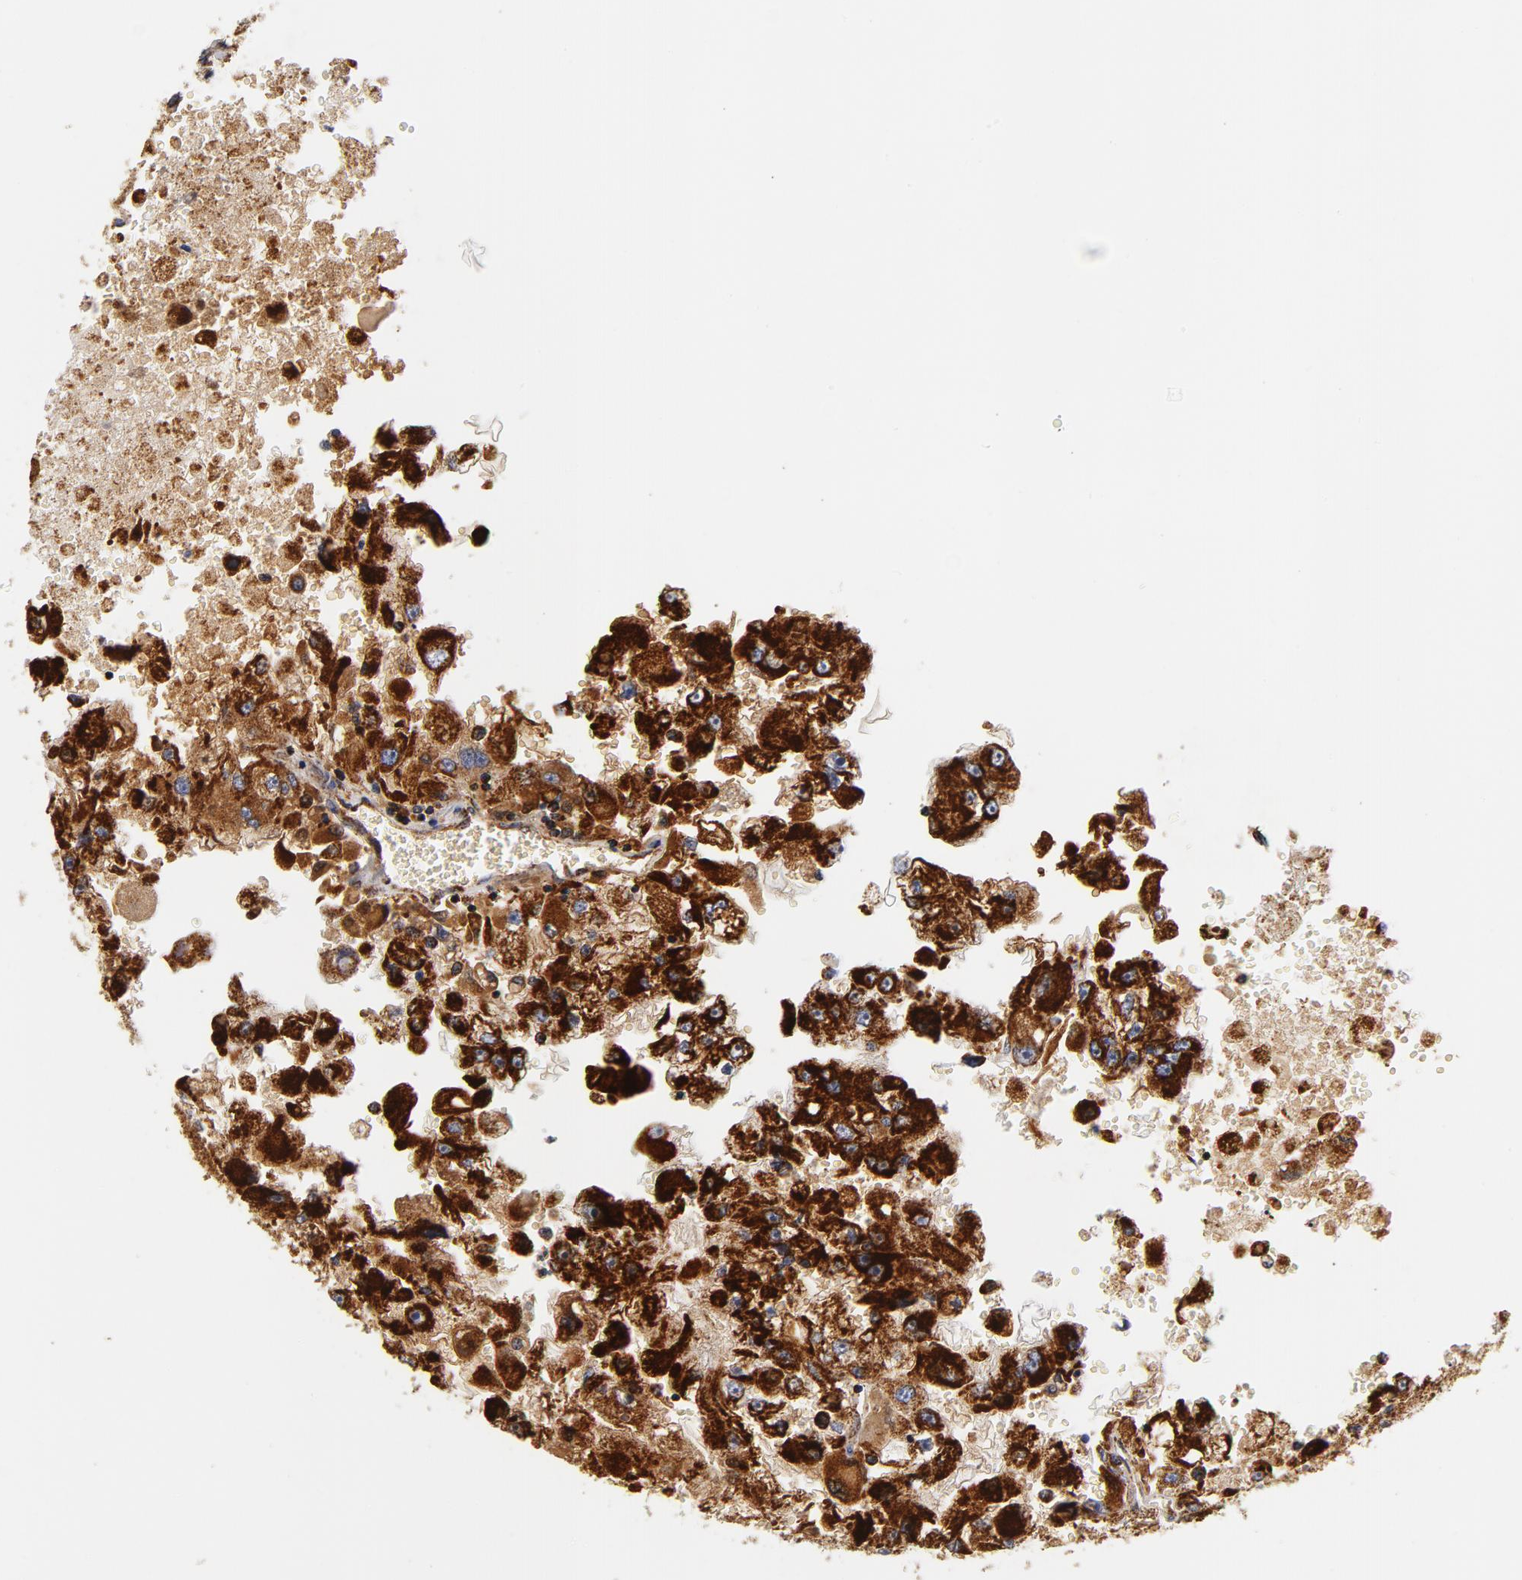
{"staining": {"intensity": "strong", "quantity": ">75%", "location": "cytoplasmic/membranous"}, "tissue": "renal cancer", "cell_type": "Tumor cells", "image_type": "cancer", "snomed": [{"axis": "morphology", "description": "Adenocarcinoma, NOS"}, {"axis": "topography", "description": "Kidney"}], "caption": "An immunohistochemistry (IHC) histopathology image of neoplastic tissue is shown. Protein staining in brown highlights strong cytoplasmic/membranous positivity in renal adenocarcinoma within tumor cells.", "gene": "ECHS1", "patient": {"sex": "female", "age": 83}}